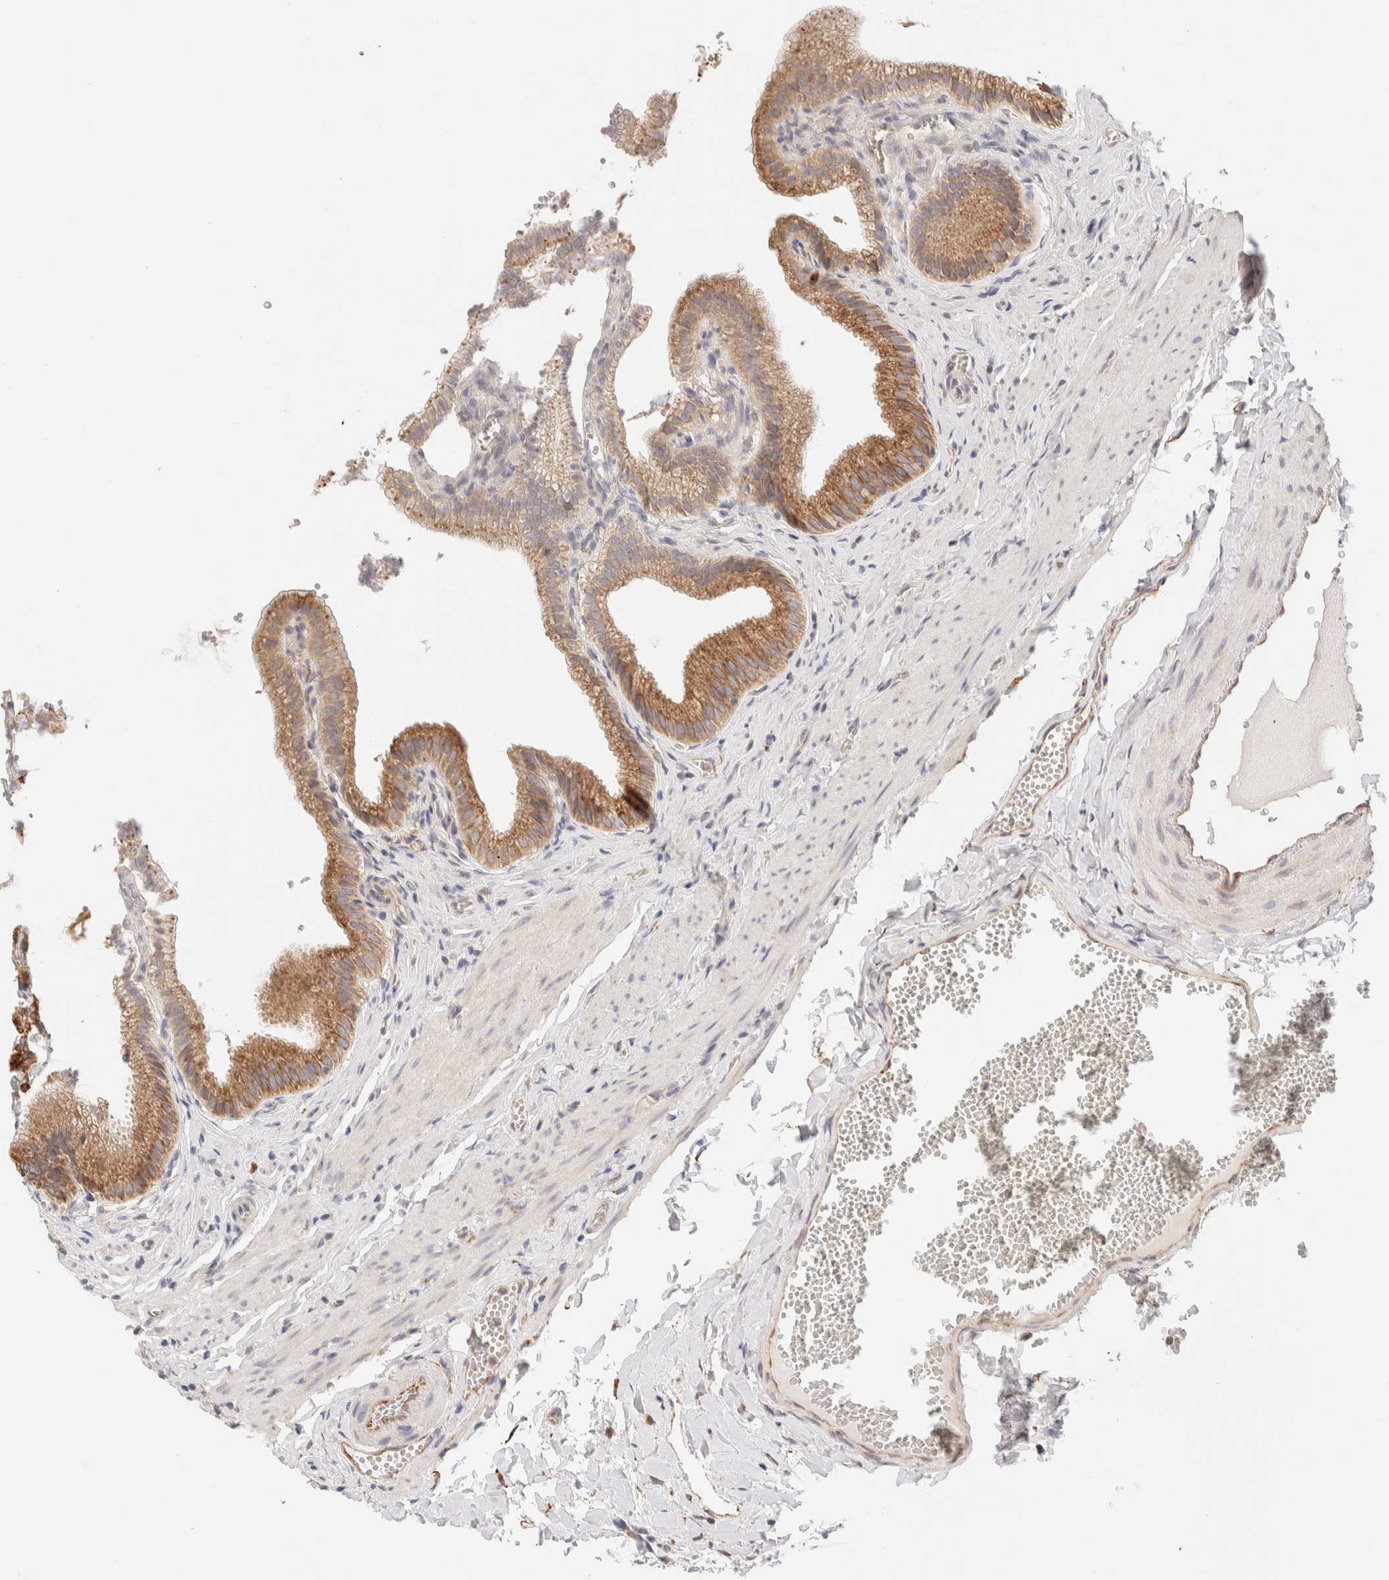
{"staining": {"intensity": "strong", "quantity": ">75%", "location": "cytoplasmic/membranous"}, "tissue": "gallbladder", "cell_type": "Glandular cells", "image_type": "normal", "snomed": [{"axis": "morphology", "description": "Normal tissue, NOS"}, {"axis": "topography", "description": "Gallbladder"}], "caption": "Strong cytoplasmic/membranous positivity is seen in approximately >75% of glandular cells in benign gallbladder. (DAB = brown stain, brightfield microscopy at high magnification).", "gene": "FER", "patient": {"sex": "male", "age": 38}}